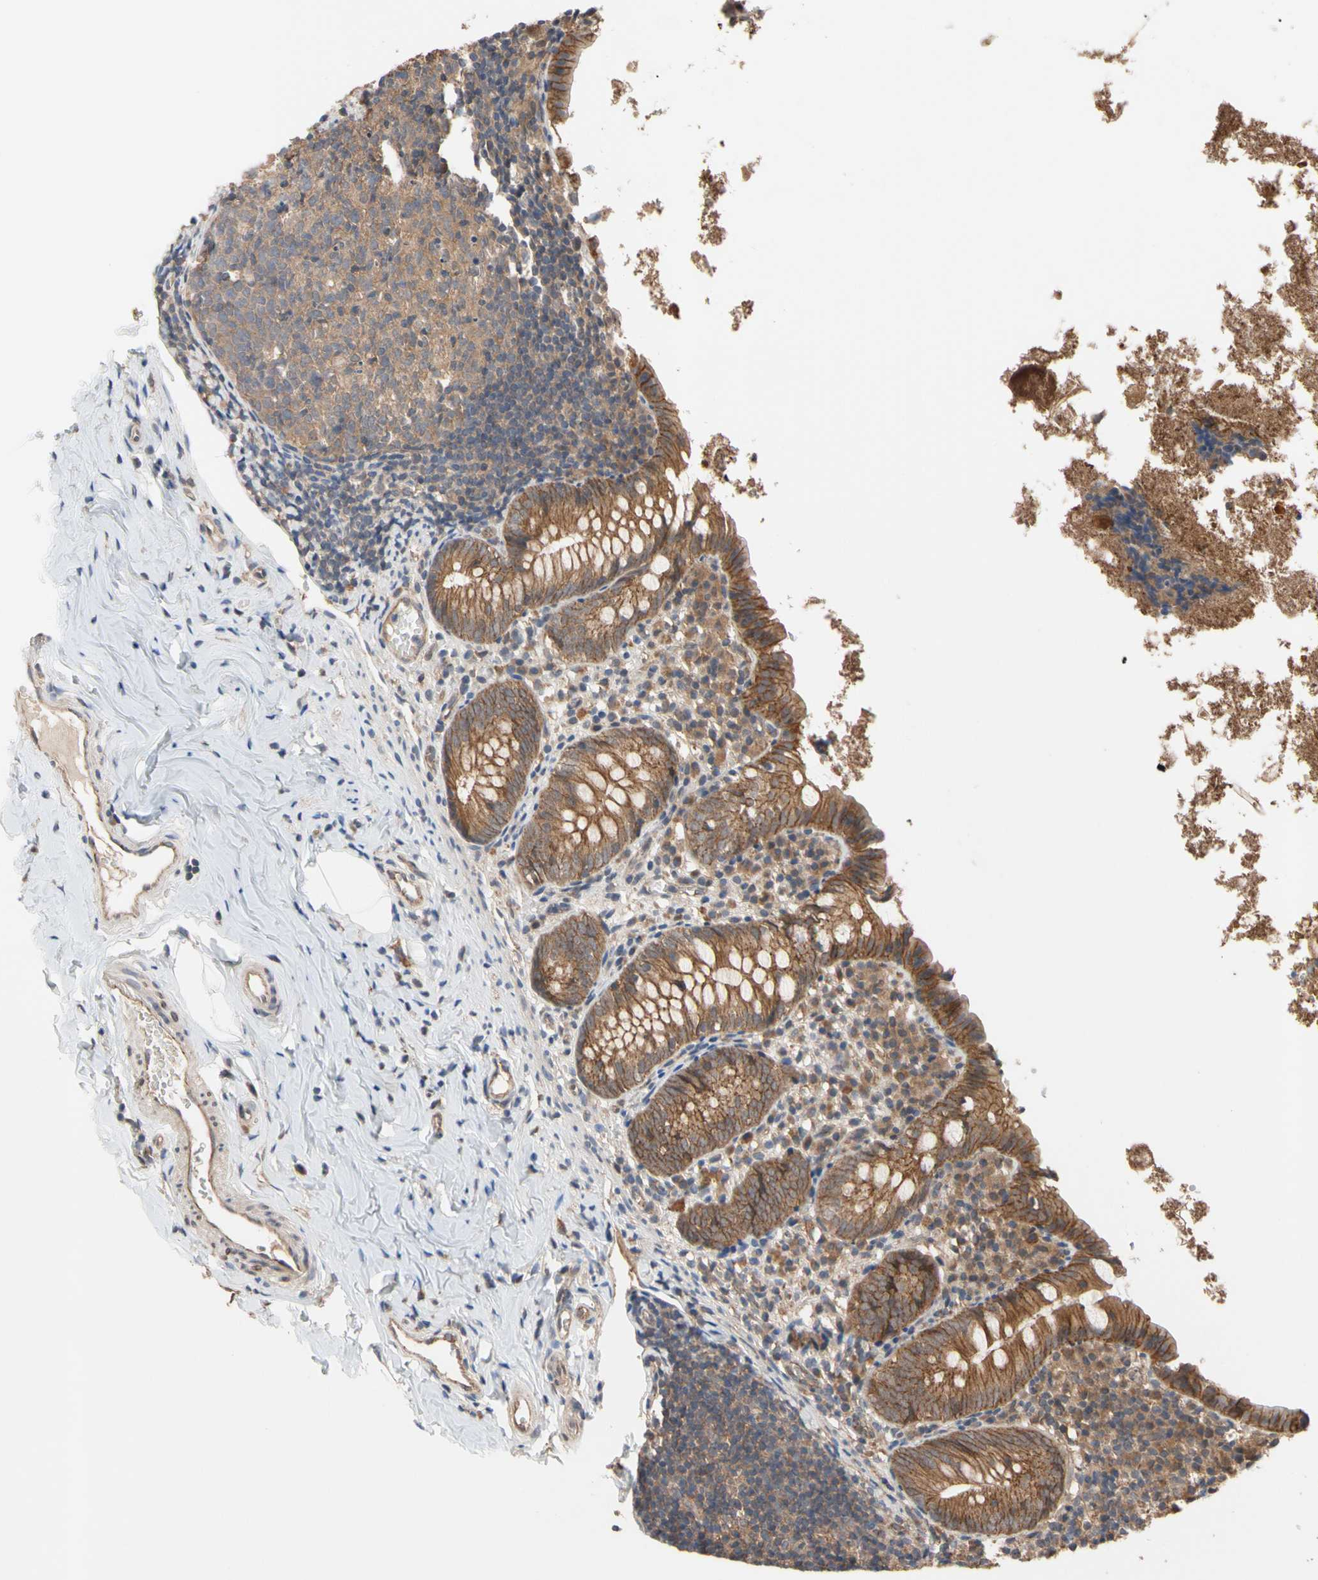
{"staining": {"intensity": "strong", "quantity": ">75%", "location": "cytoplasmic/membranous"}, "tissue": "appendix", "cell_type": "Glandular cells", "image_type": "normal", "snomed": [{"axis": "morphology", "description": "Normal tissue, NOS"}, {"axis": "topography", "description": "Appendix"}], "caption": "High-power microscopy captured an immunohistochemistry (IHC) micrograph of benign appendix, revealing strong cytoplasmic/membranous expression in approximately >75% of glandular cells.", "gene": "DPP8", "patient": {"sex": "female", "age": 10}}